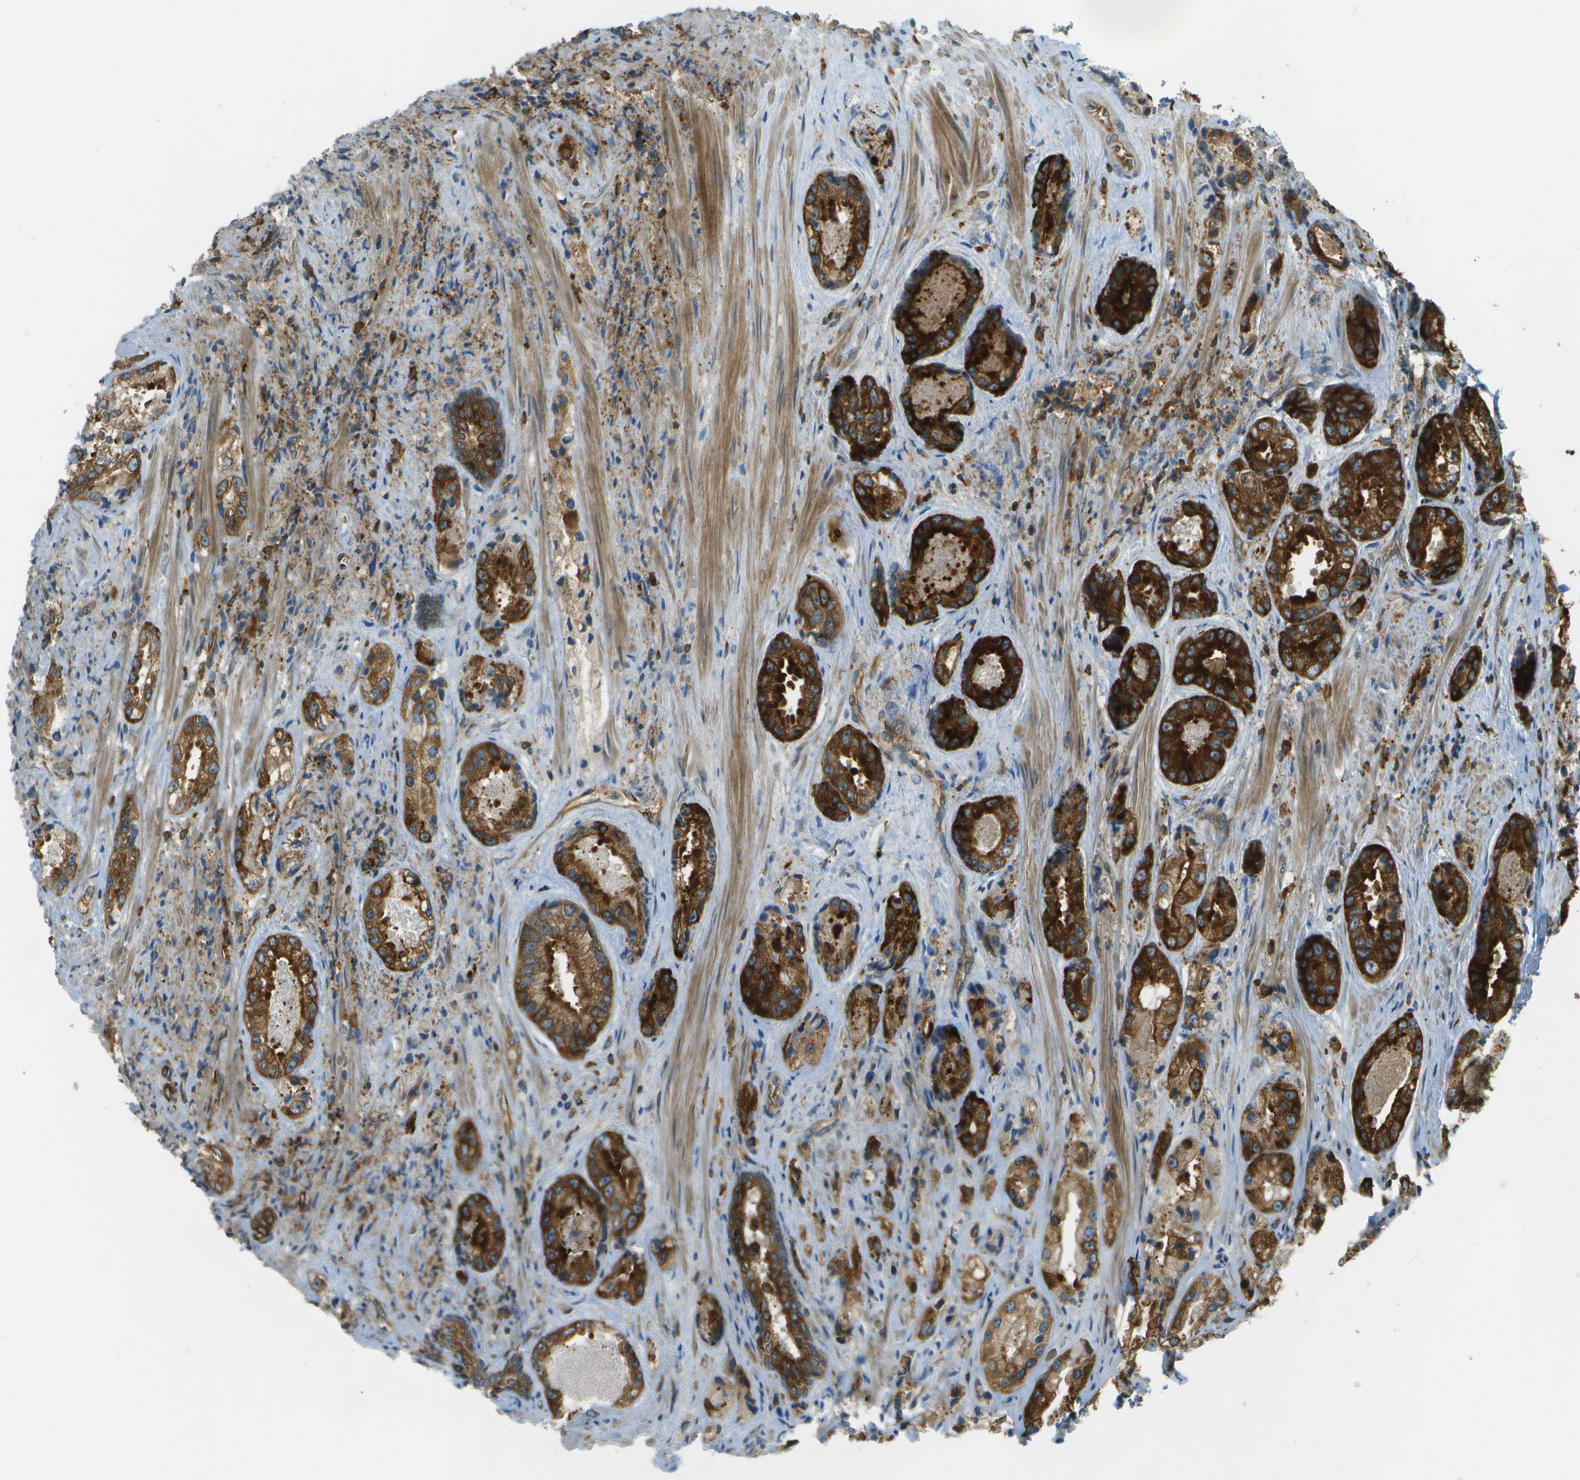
{"staining": {"intensity": "strong", "quantity": ">75%", "location": "cytoplasmic/membranous"}, "tissue": "prostate cancer", "cell_type": "Tumor cells", "image_type": "cancer", "snomed": [{"axis": "morphology", "description": "Adenocarcinoma, High grade"}, {"axis": "topography", "description": "Prostate"}], "caption": "Protein analysis of prostate cancer tissue demonstrates strong cytoplasmic/membranous staining in about >75% of tumor cells.", "gene": "TMTC1", "patient": {"sex": "male", "age": 61}}